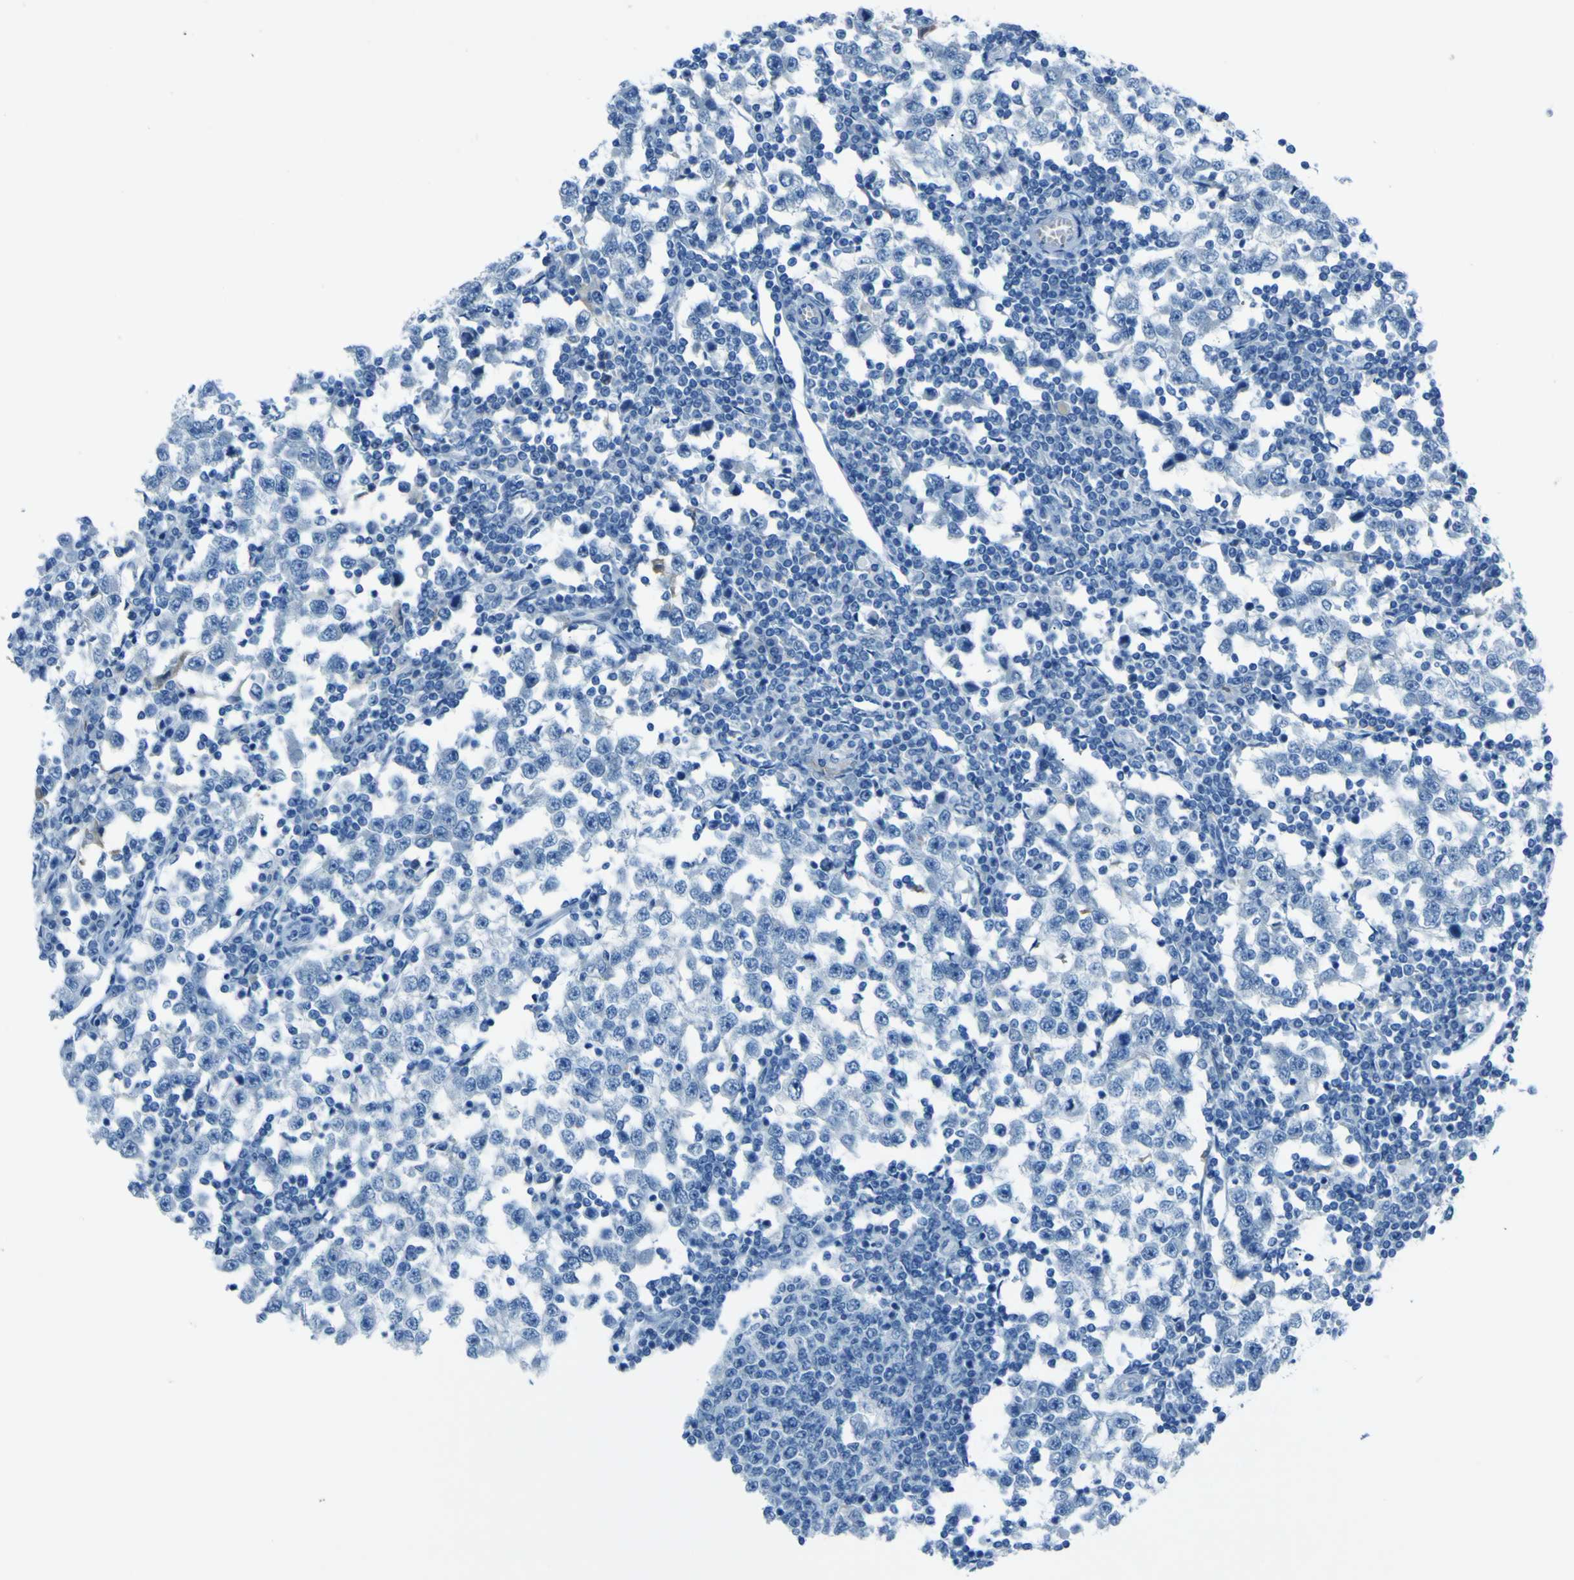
{"staining": {"intensity": "negative", "quantity": "none", "location": "none"}, "tissue": "testis cancer", "cell_type": "Tumor cells", "image_type": "cancer", "snomed": [{"axis": "morphology", "description": "Seminoma, NOS"}, {"axis": "topography", "description": "Testis"}], "caption": "Immunohistochemistry histopathology image of neoplastic tissue: human testis cancer stained with DAB (3,3'-diaminobenzidine) exhibits no significant protein positivity in tumor cells. Brightfield microscopy of immunohistochemistry (IHC) stained with DAB (3,3'-diaminobenzidine) (brown) and hematoxylin (blue), captured at high magnification.", "gene": "PHKG1", "patient": {"sex": "male", "age": 65}}